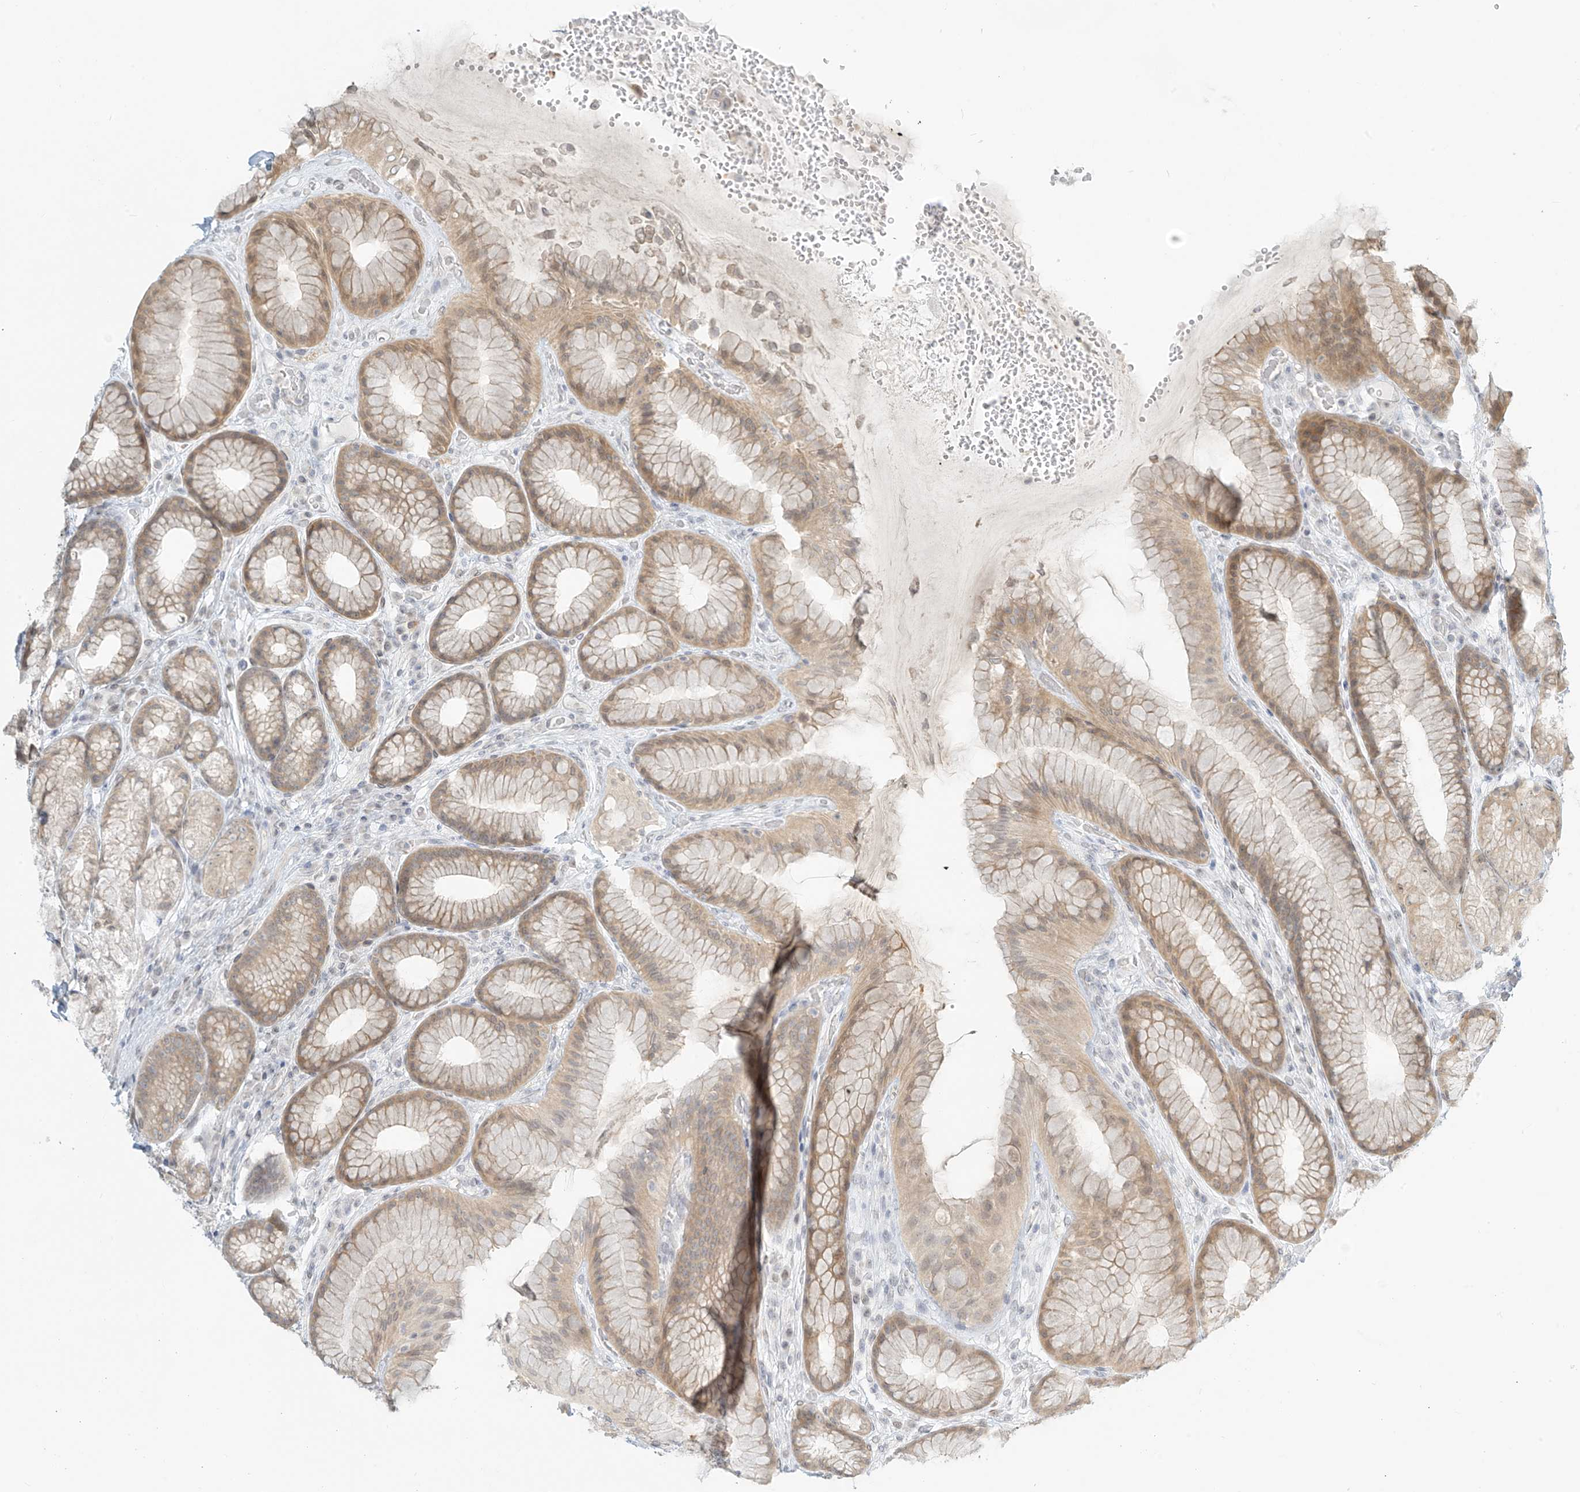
{"staining": {"intensity": "weak", "quantity": "25%-75%", "location": "cytoplasmic/membranous"}, "tissue": "stomach", "cell_type": "Glandular cells", "image_type": "normal", "snomed": [{"axis": "morphology", "description": "Normal tissue, NOS"}, {"axis": "topography", "description": "Stomach"}], "caption": "Stomach stained with immunohistochemistry displays weak cytoplasmic/membranous positivity in approximately 25%-75% of glandular cells. (Stains: DAB (3,3'-diaminobenzidine) in brown, nuclei in blue, Microscopy: brightfield microscopy at high magnification).", "gene": "OSBPL7", "patient": {"sex": "male", "age": 57}}